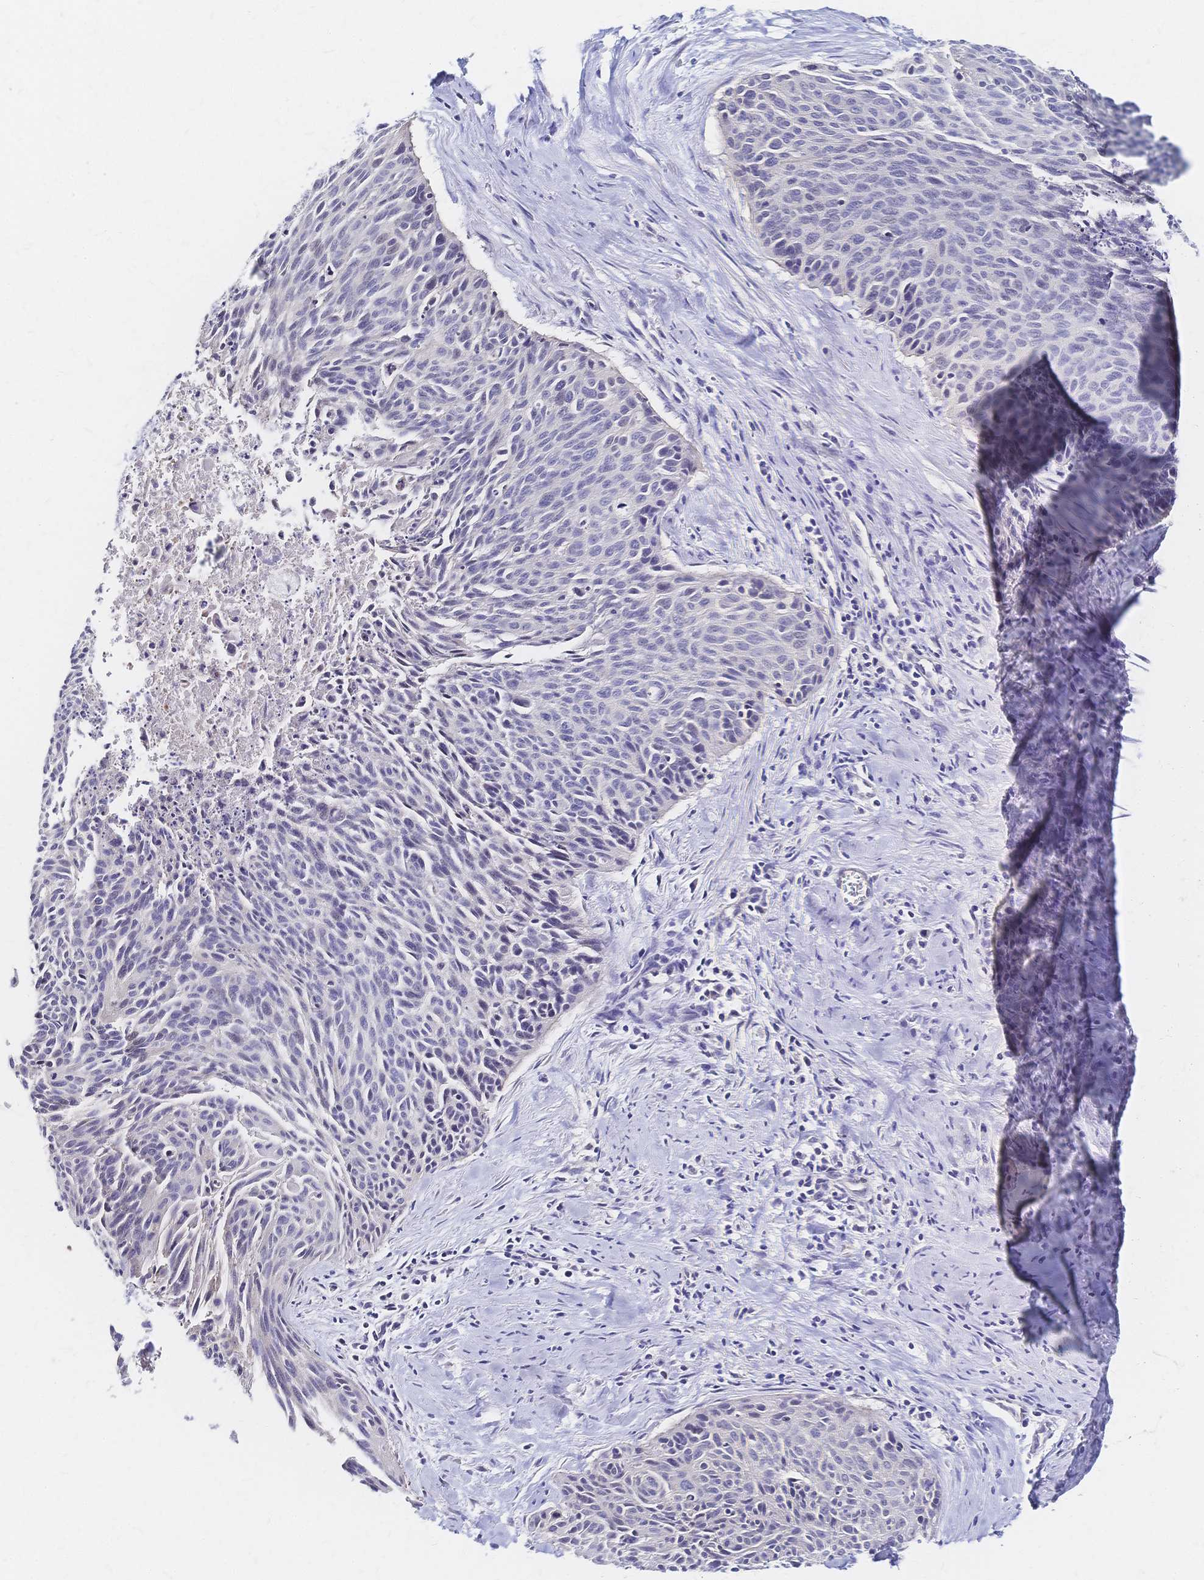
{"staining": {"intensity": "negative", "quantity": "none", "location": "none"}, "tissue": "cervical cancer", "cell_type": "Tumor cells", "image_type": "cancer", "snomed": [{"axis": "morphology", "description": "Squamous cell carcinoma, NOS"}, {"axis": "topography", "description": "Cervix"}], "caption": "Tumor cells are negative for protein expression in human cervical squamous cell carcinoma.", "gene": "SLC5A1", "patient": {"sex": "female", "age": 55}}